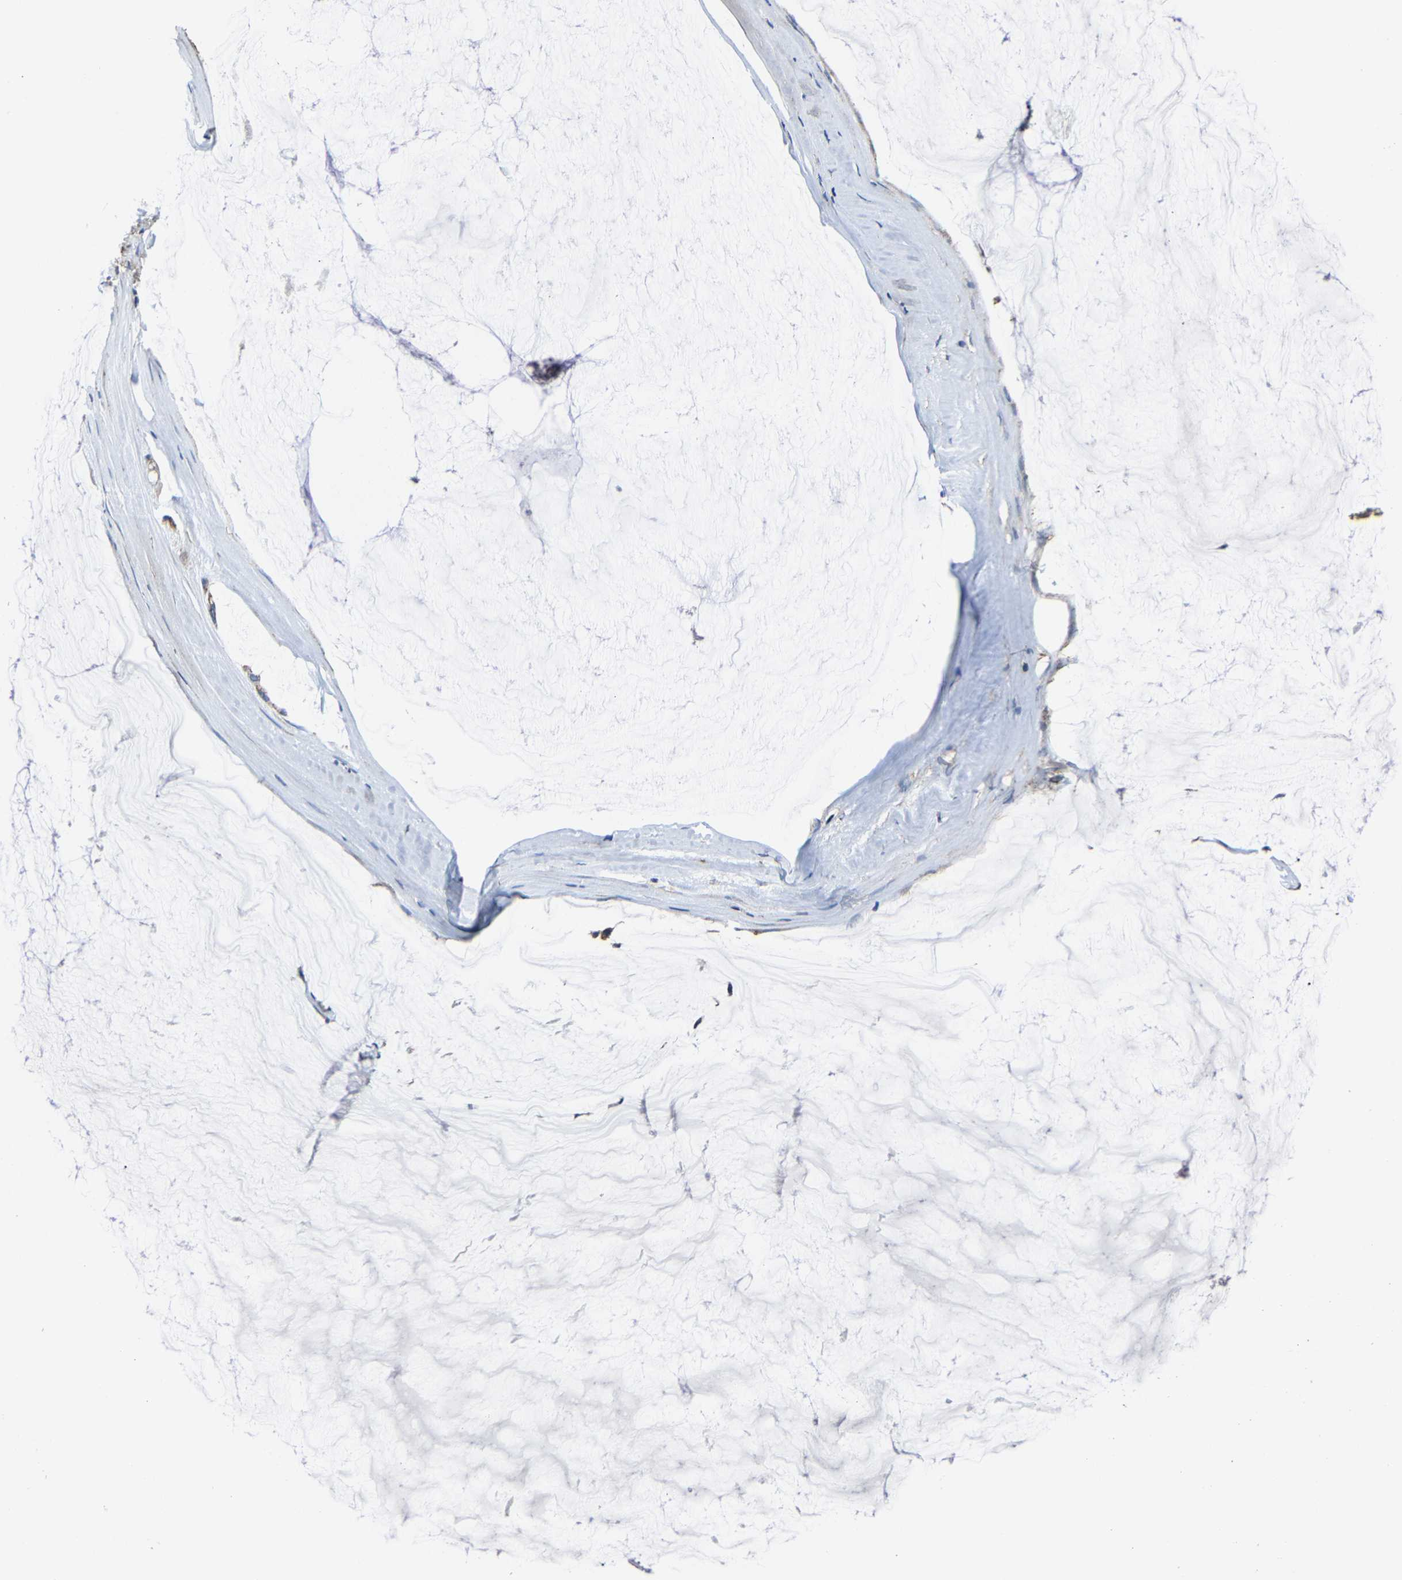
{"staining": {"intensity": "negative", "quantity": "none", "location": "none"}, "tissue": "ovarian cancer", "cell_type": "Tumor cells", "image_type": "cancer", "snomed": [{"axis": "morphology", "description": "Cystadenocarcinoma, mucinous, NOS"}, {"axis": "topography", "description": "Ovary"}], "caption": "The image shows no significant staining in tumor cells of ovarian cancer.", "gene": "ZCCHC7", "patient": {"sex": "female", "age": 39}}